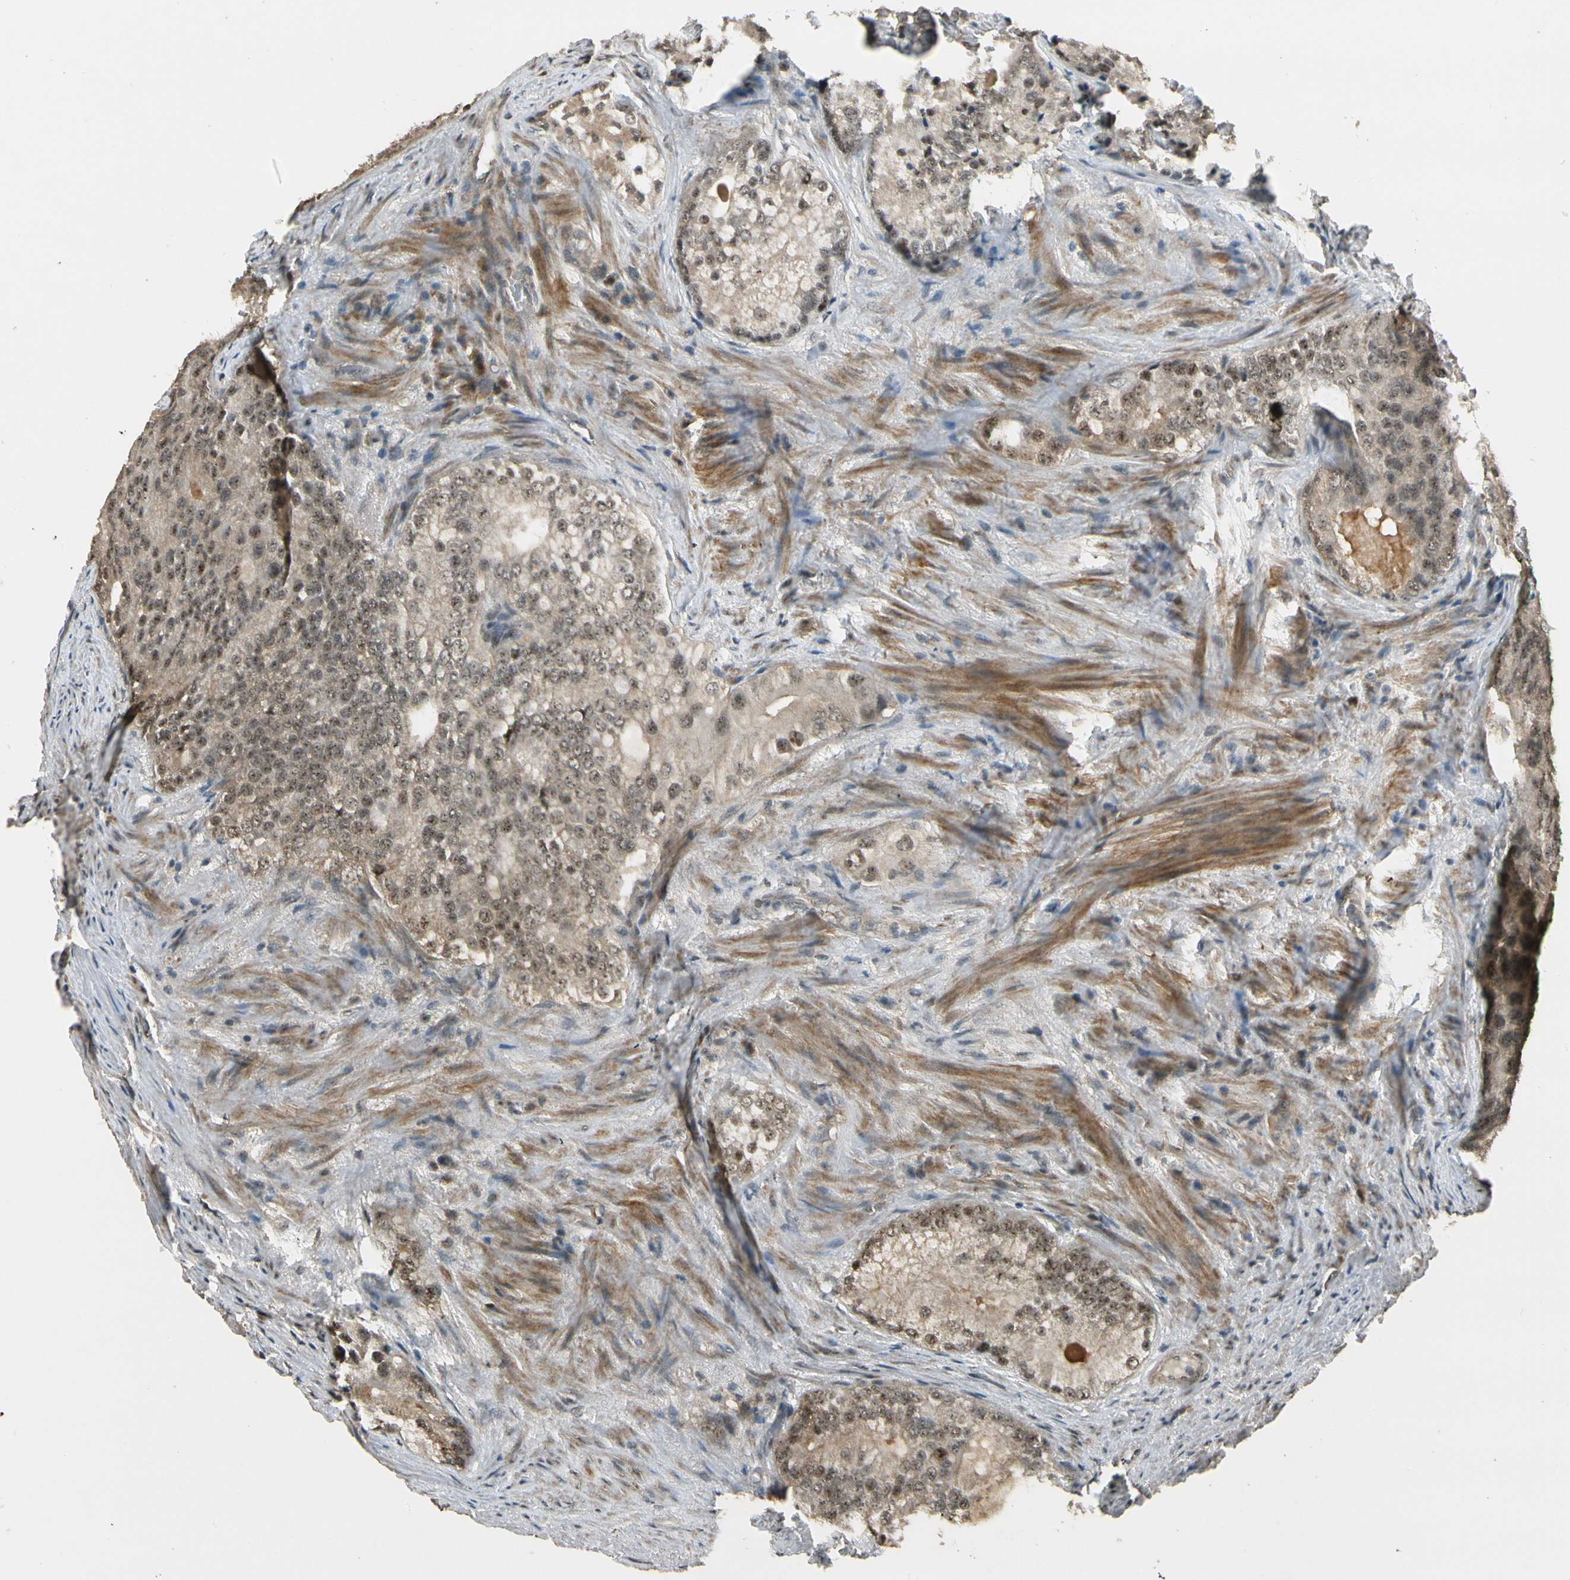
{"staining": {"intensity": "weak", "quantity": ">75%", "location": "cytoplasmic/membranous,nuclear"}, "tissue": "prostate cancer", "cell_type": "Tumor cells", "image_type": "cancer", "snomed": [{"axis": "morphology", "description": "Adenocarcinoma, High grade"}, {"axis": "topography", "description": "Prostate"}], "caption": "IHC (DAB (3,3'-diaminobenzidine)) staining of prostate adenocarcinoma (high-grade) displays weak cytoplasmic/membranous and nuclear protein positivity in about >75% of tumor cells.", "gene": "MCPH1", "patient": {"sex": "male", "age": 66}}